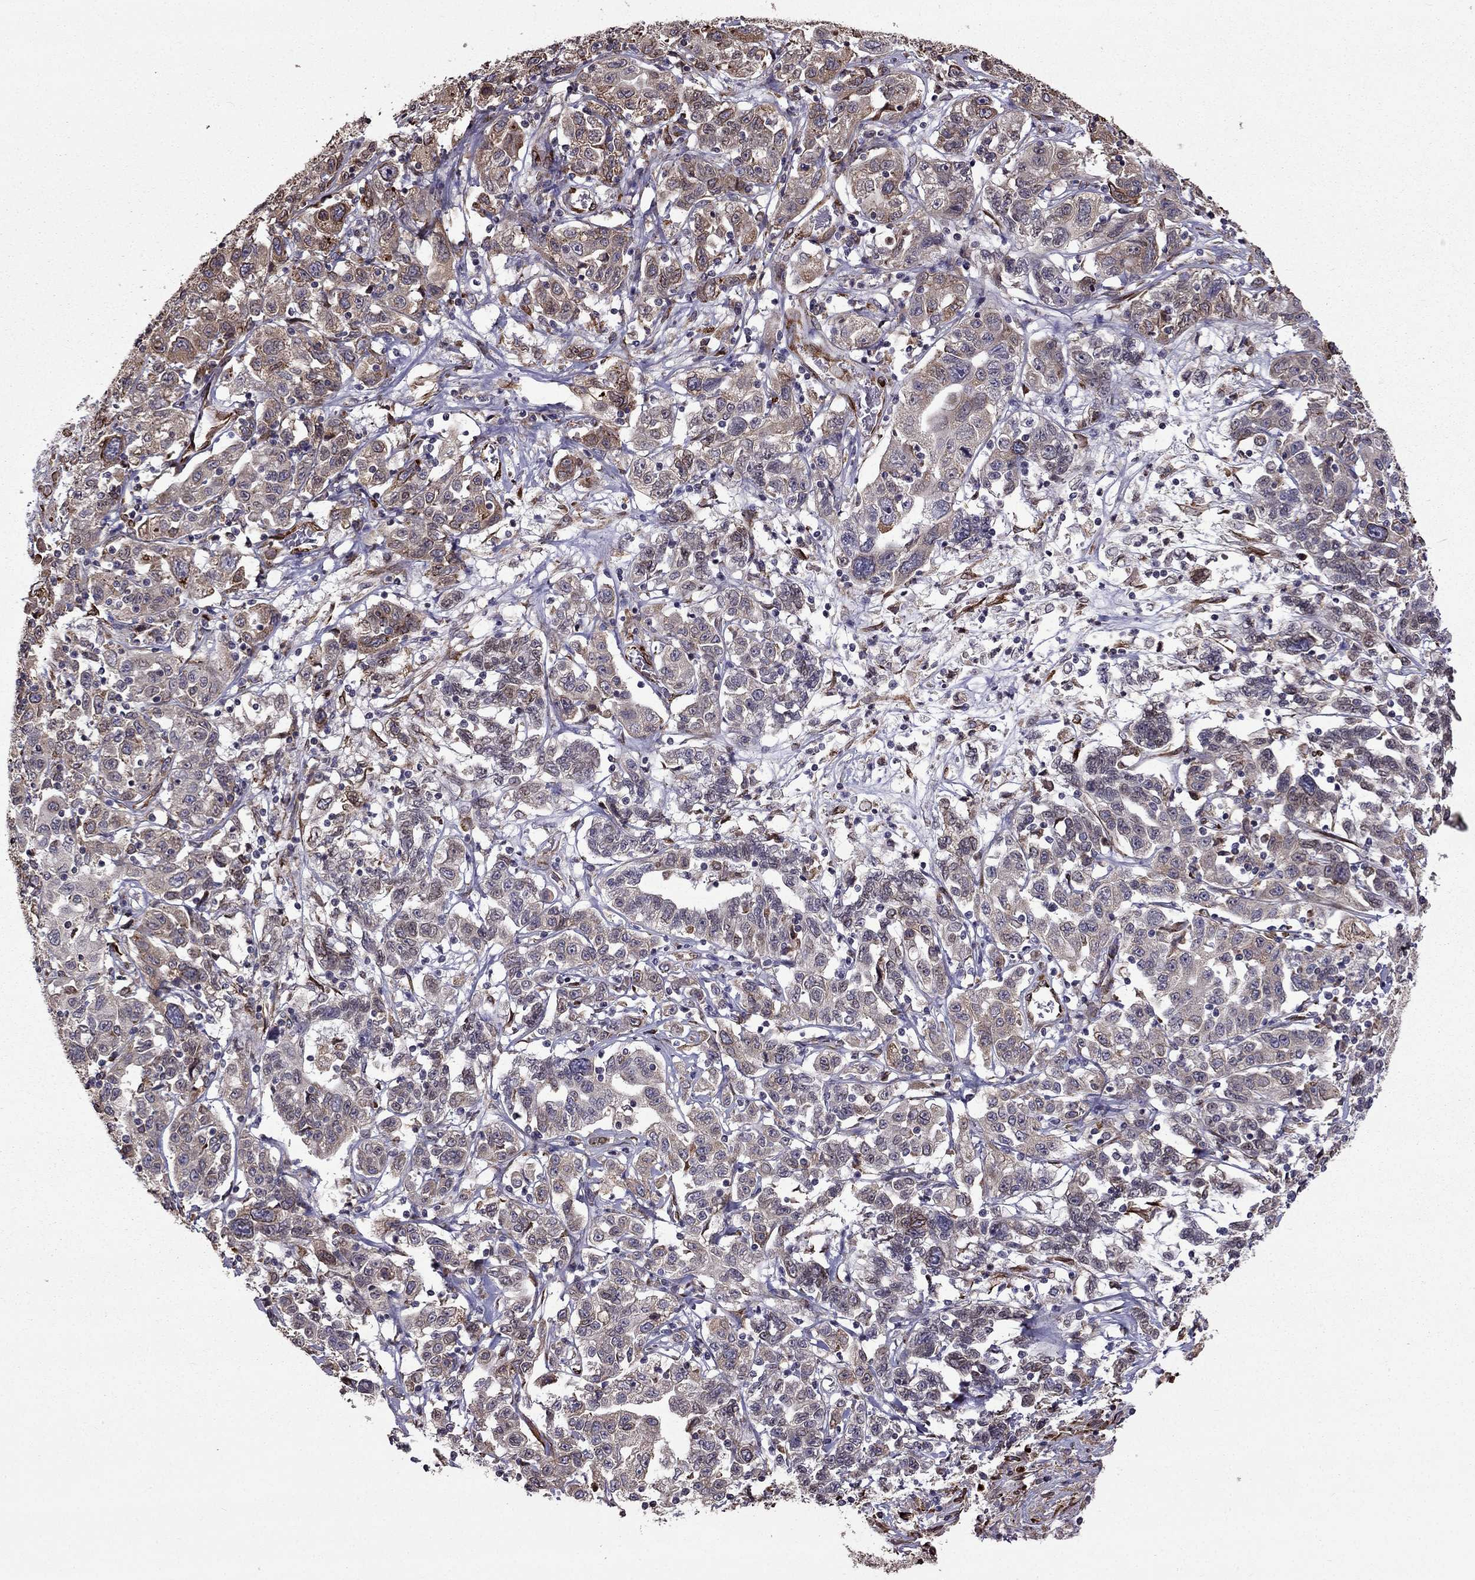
{"staining": {"intensity": "moderate", "quantity": "<25%", "location": "cytoplasmic/membranous"}, "tissue": "liver cancer", "cell_type": "Tumor cells", "image_type": "cancer", "snomed": [{"axis": "morphology", "description": "Adenocarcinoma, NOS"}, {"axis": "morphology", "description": "Cholangiocarcinoma"}, {"axis": "topography", "description": "Liver"}], "caption": "Immunohistochemistry (IHC) staining of cholangiocarcinoma (liver), which exhibits low levels of moderate cytoplasmic/membranous positivity in approximately <25% of tumor cells indicating moderate cytoplasmic/membranous protein staining. The staining was performed using DAB (brown) for protein detection and nuclei were counterstained in hematoxylin (blue).", "gene": "IKBIP", "patient": {"sex": "male", "age": 64}}